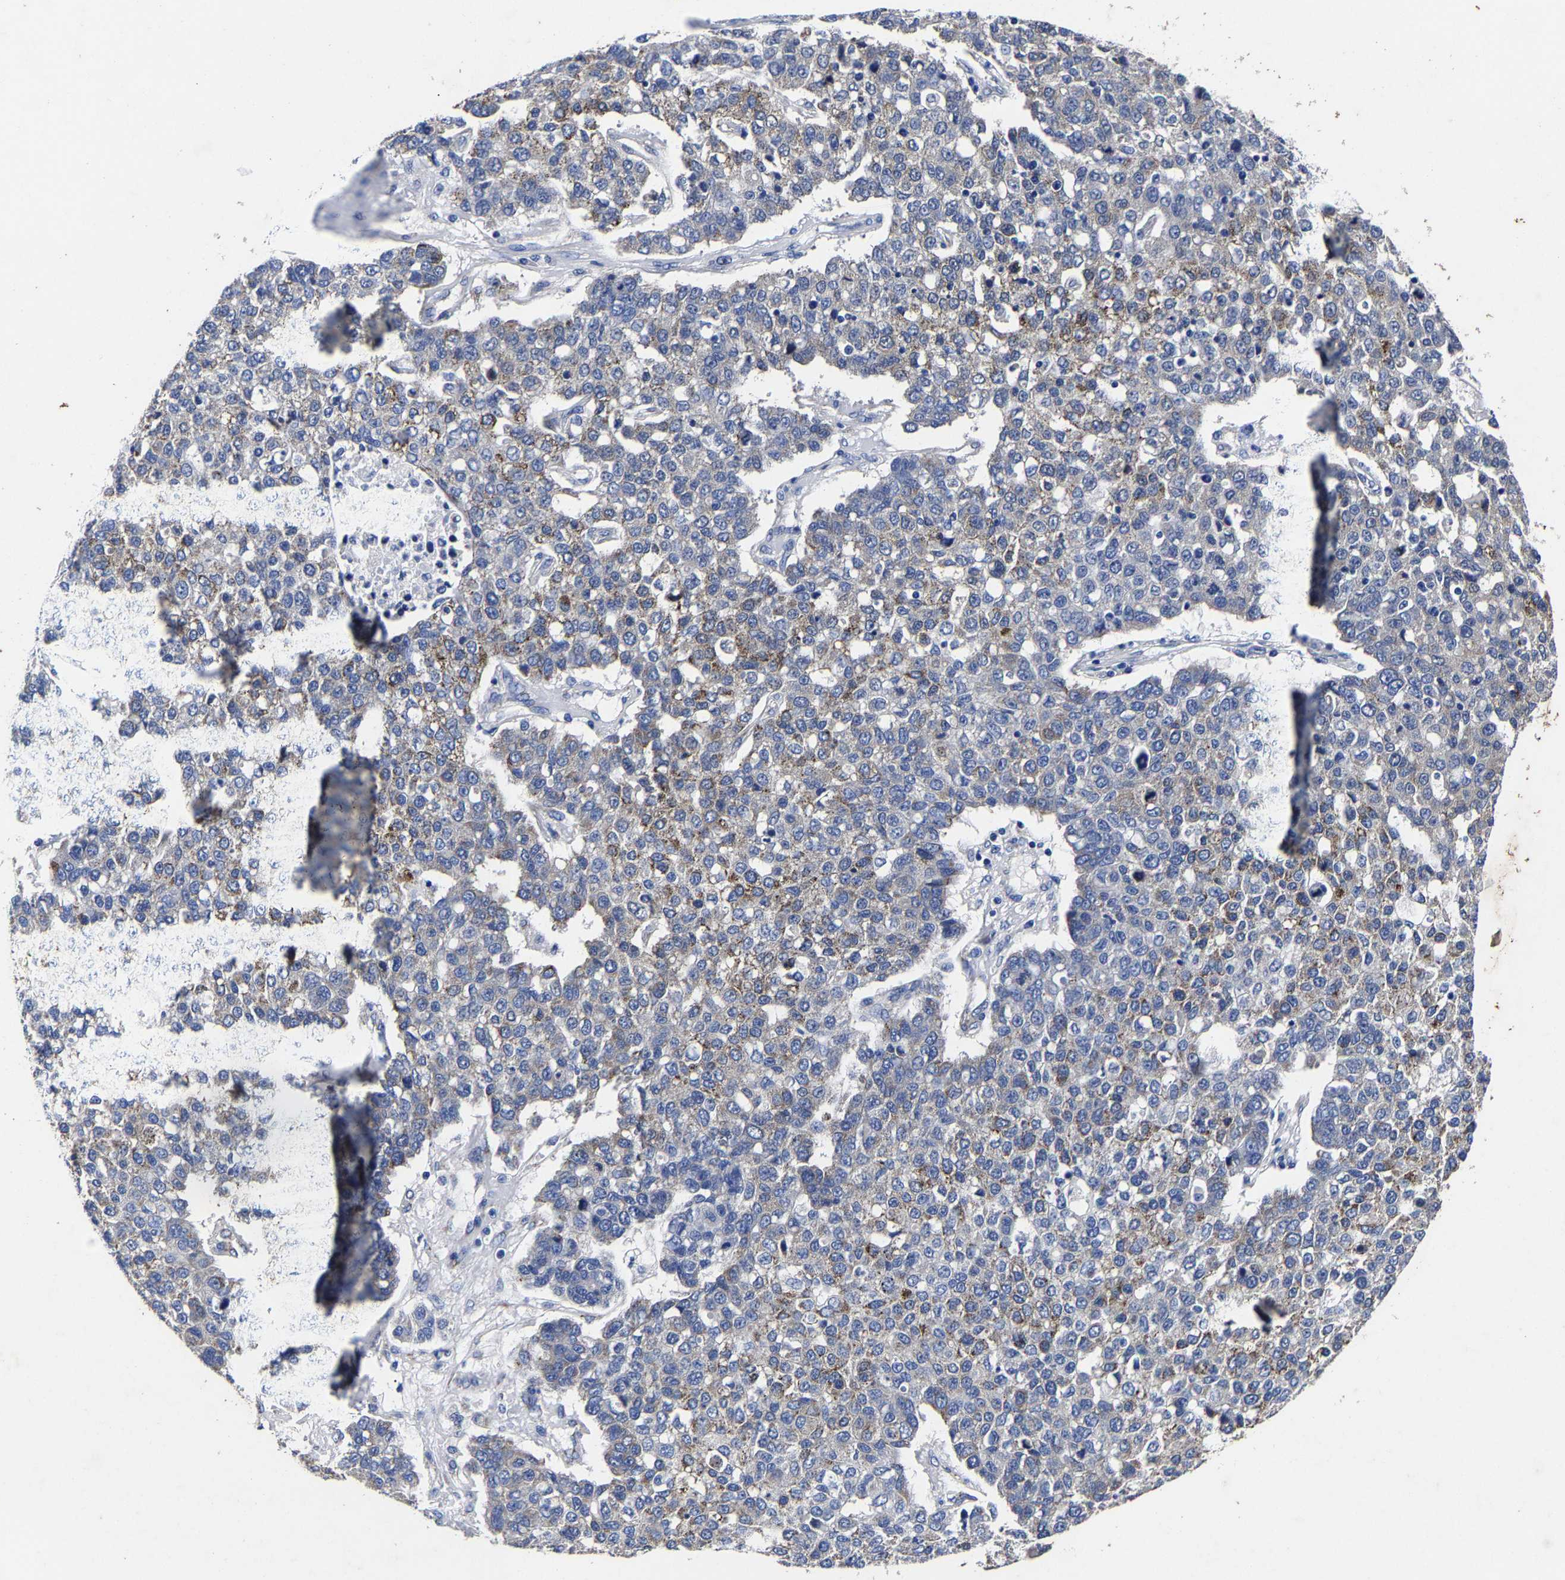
{"staining": {"intensity": "weak", "quantity": "25%-75%", "location": "cytoplasmic/membranous"}, "tissue": "pancreatic cancer", "cell_type": "Tumor cells", "image_type": "cancer", "snomed": [{"axis": "morphology", "description": "Adenocarcinoma, NOS"}, {"axis": "topography", "description": "Pancreas"}], "caption": "Pancreatic cancer stained with a brown dye demonstrates weak cytoplasmic/membranous positive expression in approximately 25%-75% of tumor cells.", "gene": "AASS", "patient": {"sex": "female", "age": 61}}